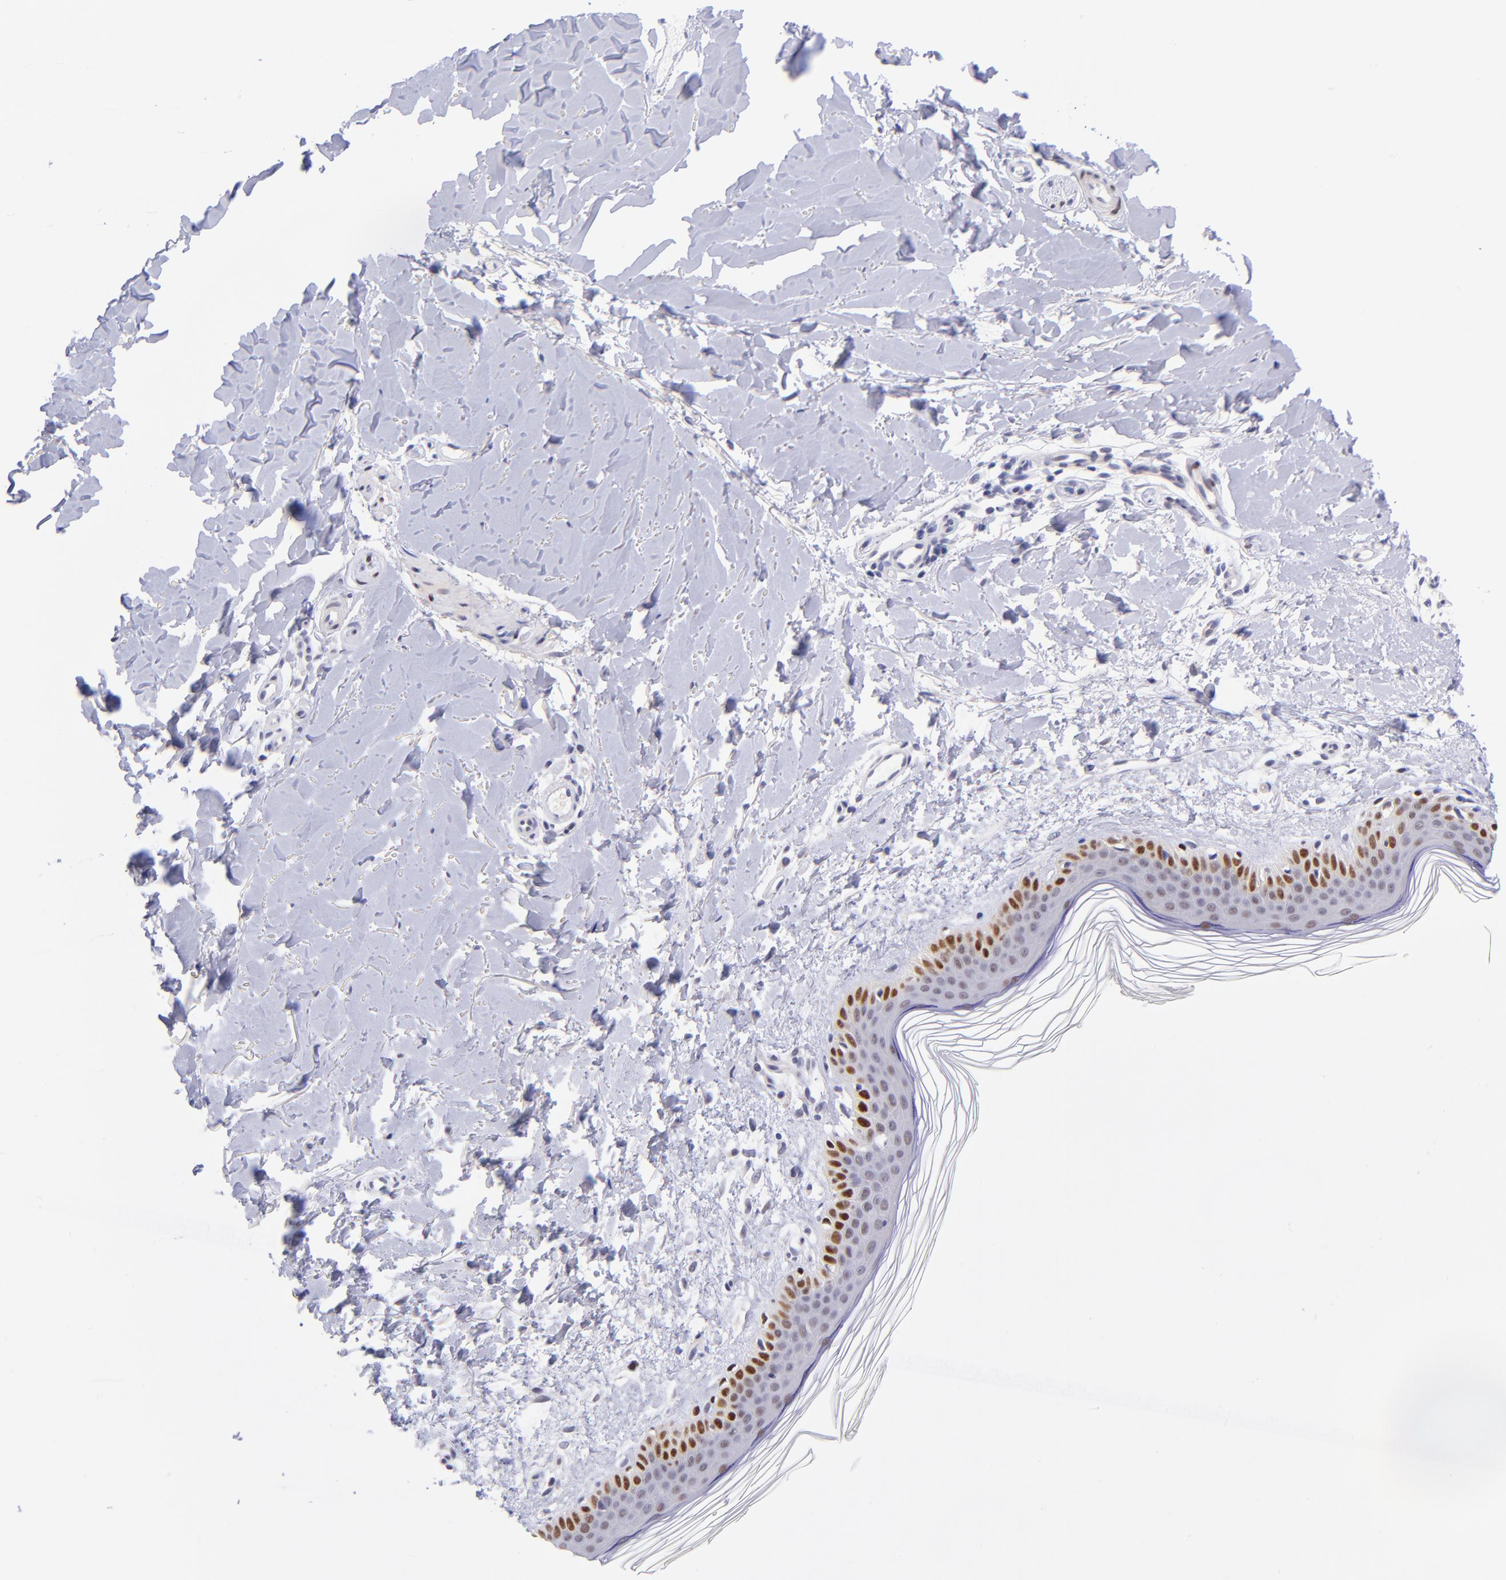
{"staining": {"intensity": "negative", "quantity": "none", "location": "none"}, "tissue": "skin", "cell_type": "Fibroblasts", "image_type": "normal", "snomed": [{"axis": "morphology", "description": "Normal tissue, NOS"}, {"axis": "topography", "description": "Skin"}], "caption": "DAB (3,3'-diaminobenzidine) immunohistochemical staining of benign skin reveals no significant positivity in fibroblasts.", "gene": "SOX6", "patient": {"sex": "female", "age": 56}}